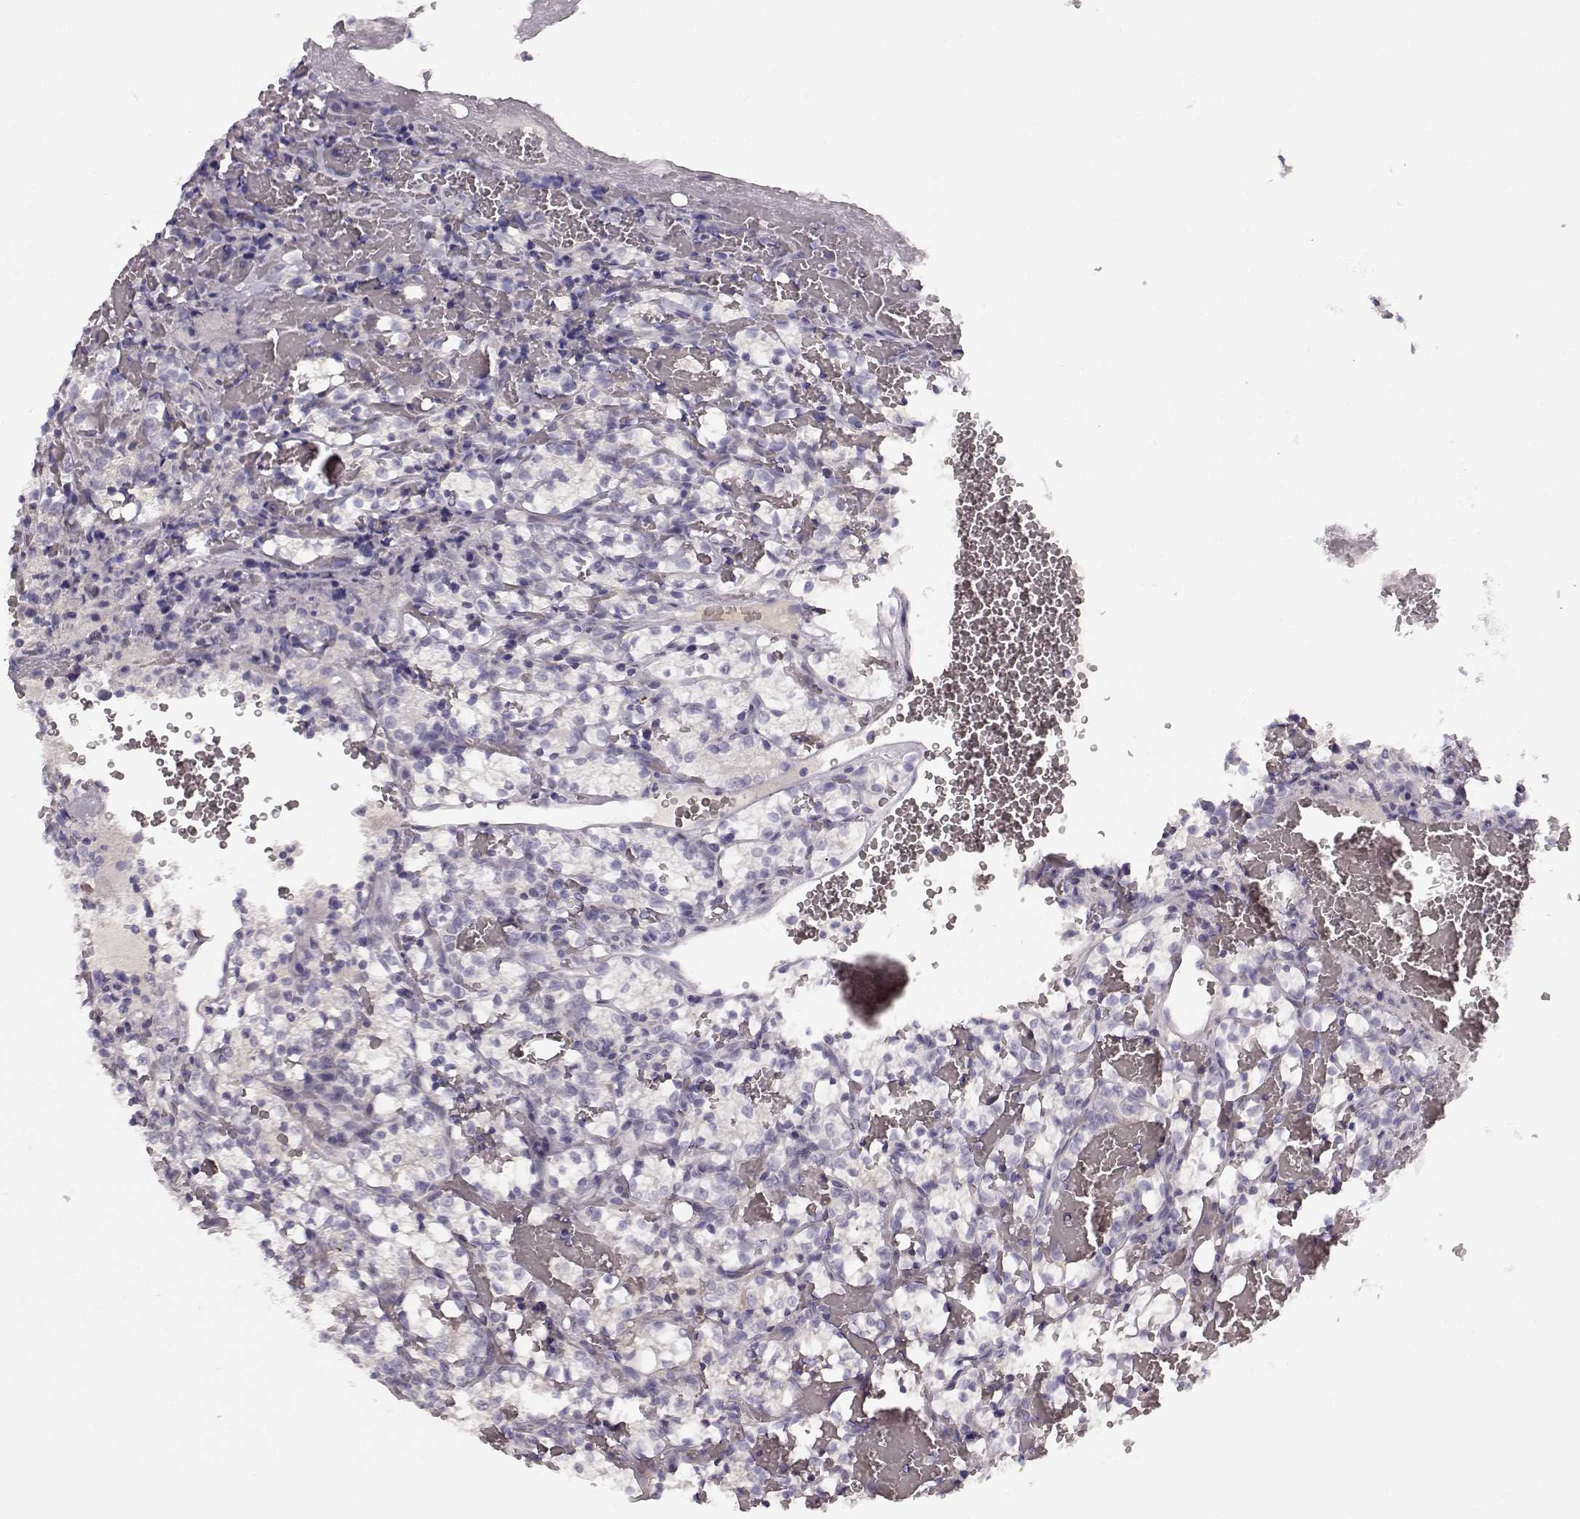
{"staining": {"intensity": "negative", "quantity": "none", "location": "none"}, "tissue": "renal cancer", "cell_type": "Tumor cells", "image_type": "cancer", "snomed": [{"axis": "morphology", "description": "Adenocarcinoma, NOS"}, {"axis": "topography", "description": "Kidney"}], "caption": "The micrograph demonstrates no staining of tumor cells in adenocarcinoma (renal).", "gene": "KIAA0319", "patient": {"sex": "female", "age": 69}}